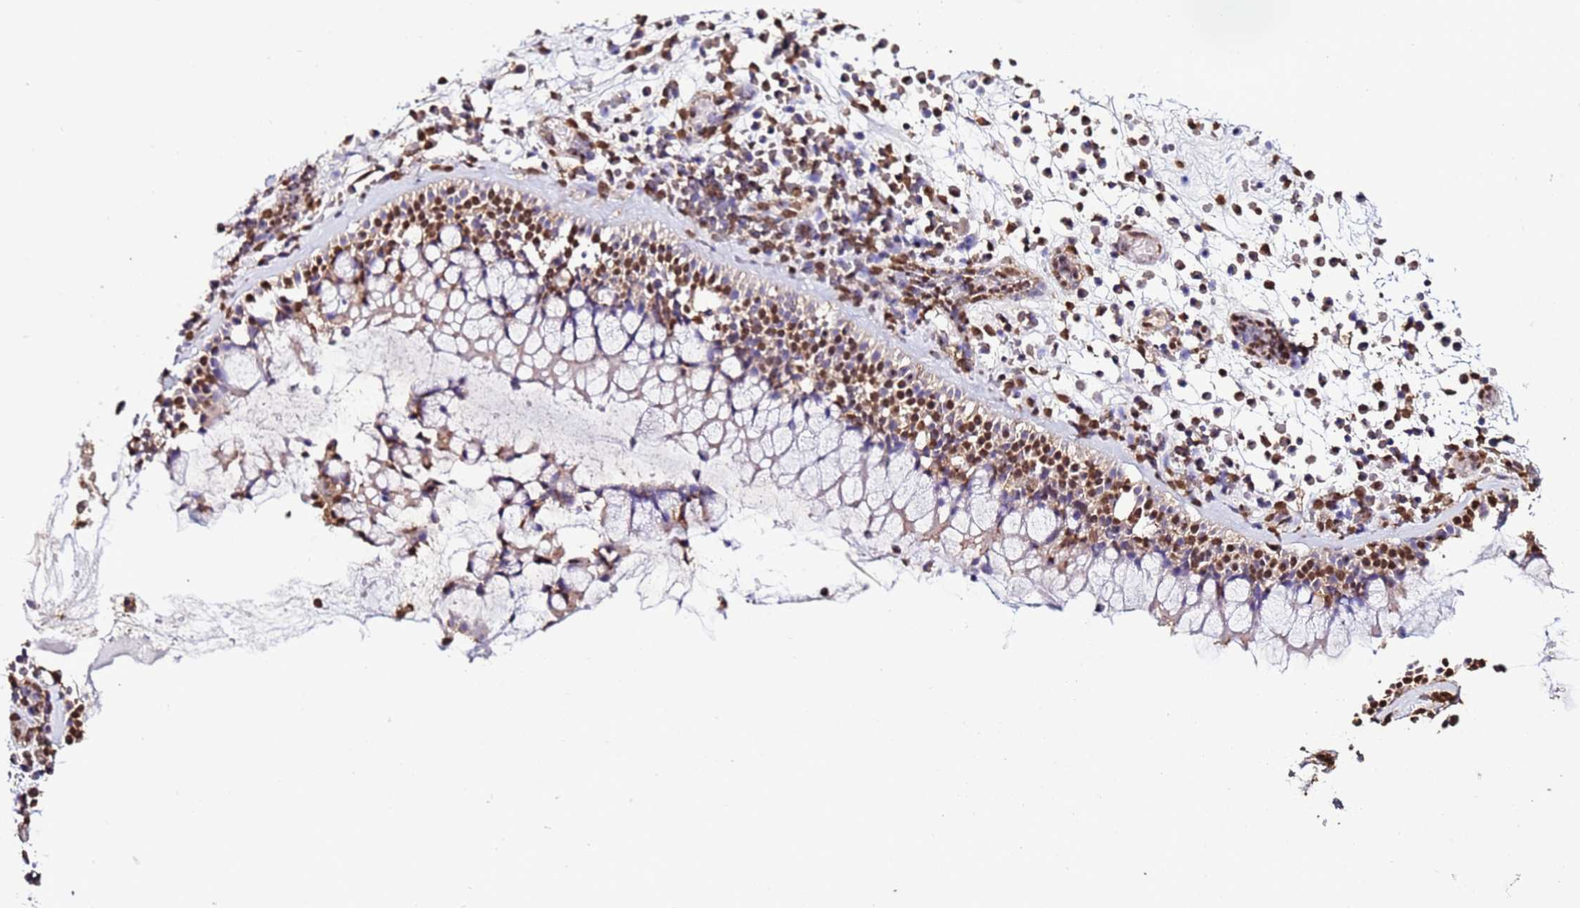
{"staining": {"intensity": "moderate", "quantity": "25%-75%", "location": "nuclear"}, "tissue": "nasopharynx", "cell_type": "Respiratory epithelial cells", "image_type": "normal", "snomed": [{"axis": "morphology", "description": "Normal tissue, NOS"}, {"axis": "morphology", "description": "Inflammation, NOS"}, {"axis": "morphology", "description": "Malignant melanoma, Metastatic site"}, {"axis": "topography", "description": "Nasopharynx"}], "caption": "This photomicrograph shows immunohistochemistry staining of benign human nasopharynx, with medium moderate nuclear staining in approximately 25%-75% of respiratory epithelial cells.", "gene": "TRIP6", "patient": {"sex": "male", "age": 70}}